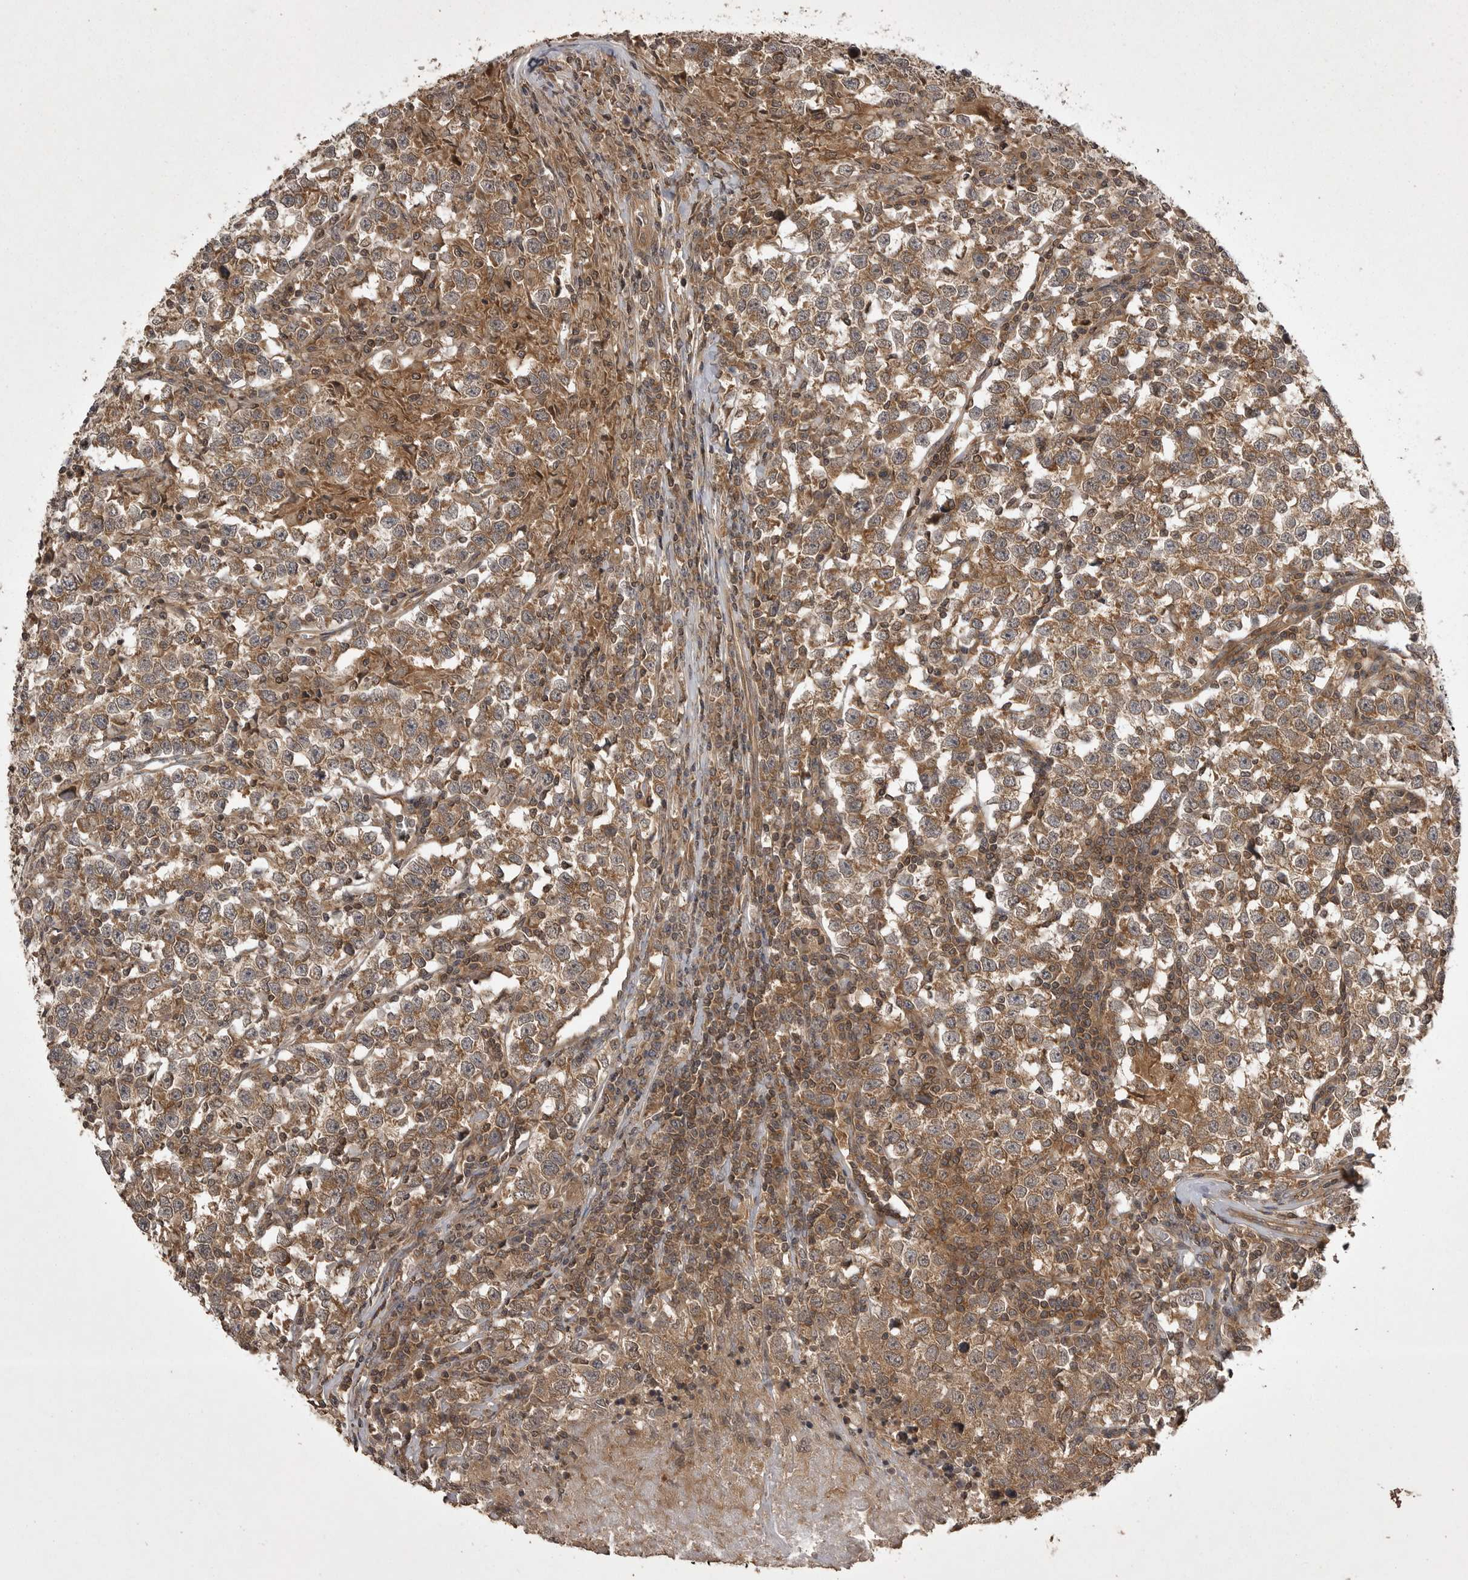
{"staining": {"intensity": "moderate", "quantity": ">75%", "location": "cytoplasmic/membranous"}, "tissue": "testis cancer", "cell_type": "Tumor cells", "image_type": "cancer", "snomed": [{"axis": "morphology", "description": "Normal tissue, NOS"}, {"axis": "morphology", "description": "Seminoma, NOS"}, {"axis": "topography", "description": "Testis"}], "caption": "Moderate cytoplasmic/membranous positivity is present in approximately >75% of tumor cells in testis cancer (seminoma). Nuclei are stained in blue.", "gene": "STK24", "patient": {"sex": "male", "age": 43}}